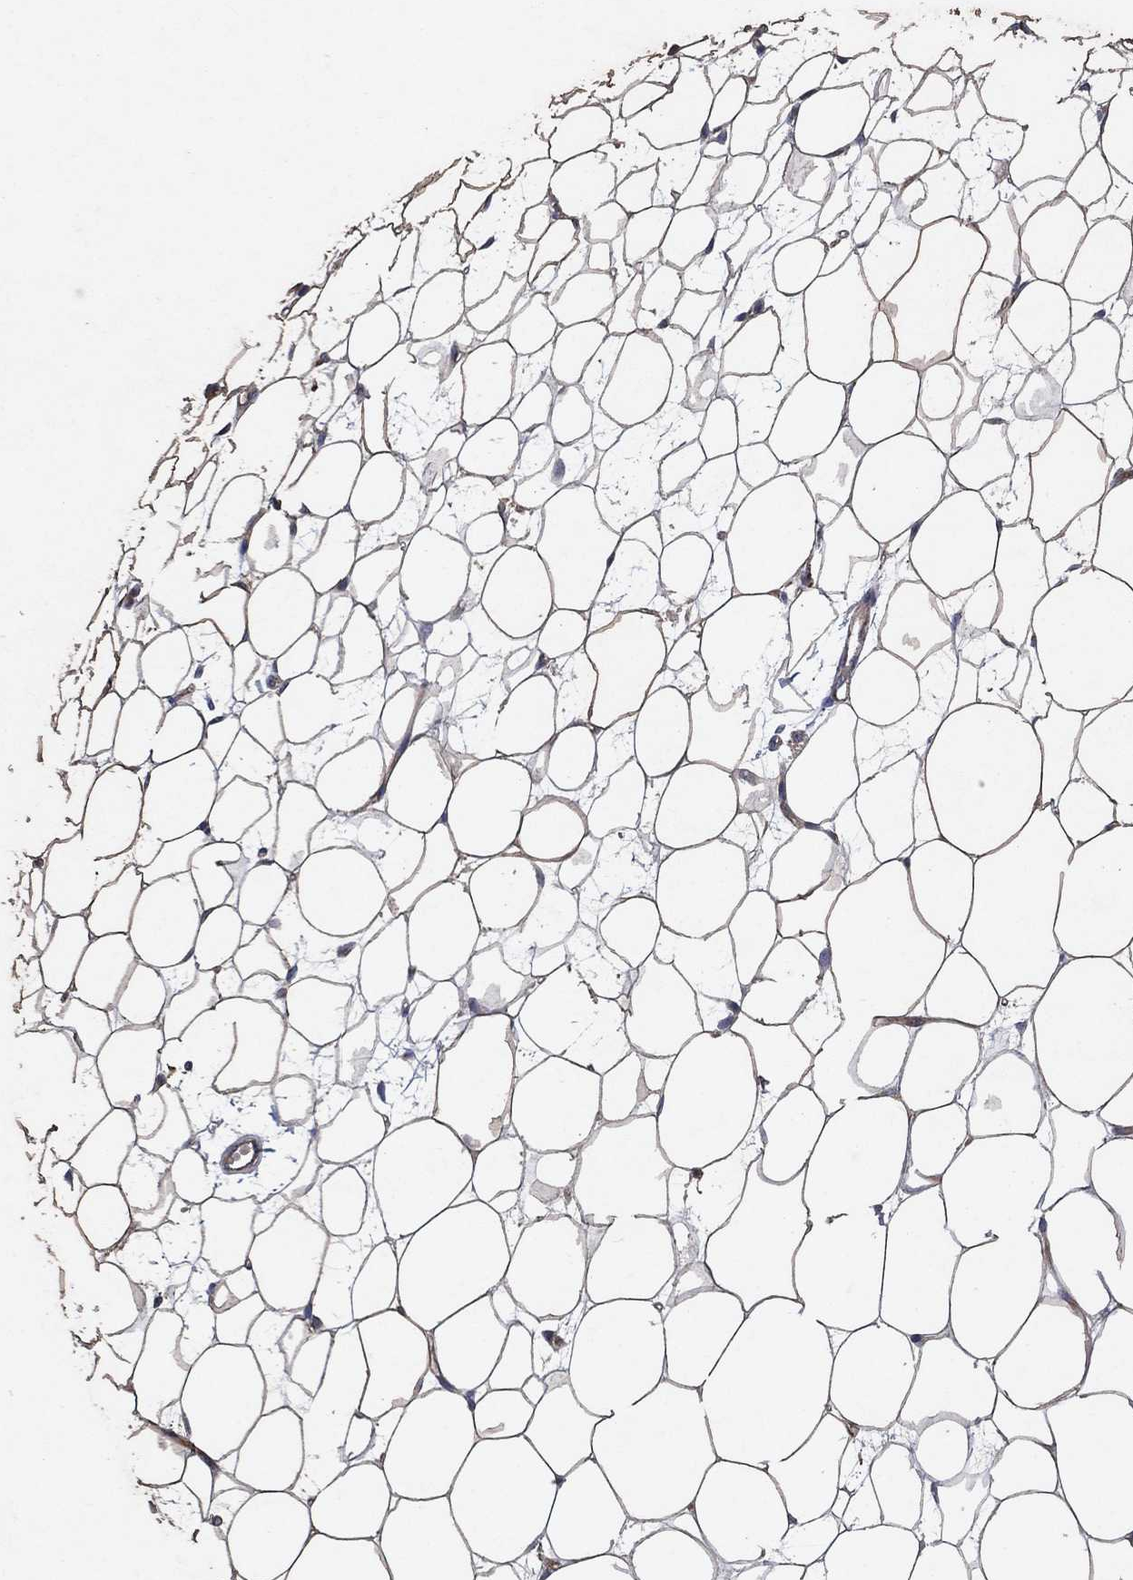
{"staining": {"intensity": "weak", "quantity": "25%-75%", "location": "cytoplasmic/membranous"}, "tissue": "breast", "cell_type": "Adipocytes", "image_type": "normal", "snomed": [{"axis": "morphology", "description": "Normal tissue, NOS"}, {"axis": "topography", "description": "Breast"}], "caption": "Immunohistochemistry (IHC) staining of benign breast, which demonstrates low levels of weak cytoplasmic/membranous positivity in about 25%-75% of adipocytes indicating weak cytoplasmic/membranous protein positivity. The staining was performed using DAB (brown) for protein detection and nuclei were counterstained in hematoxylin (blue).", "gene": "FRG1", "patient": {"sex": "female", "age": 37}}